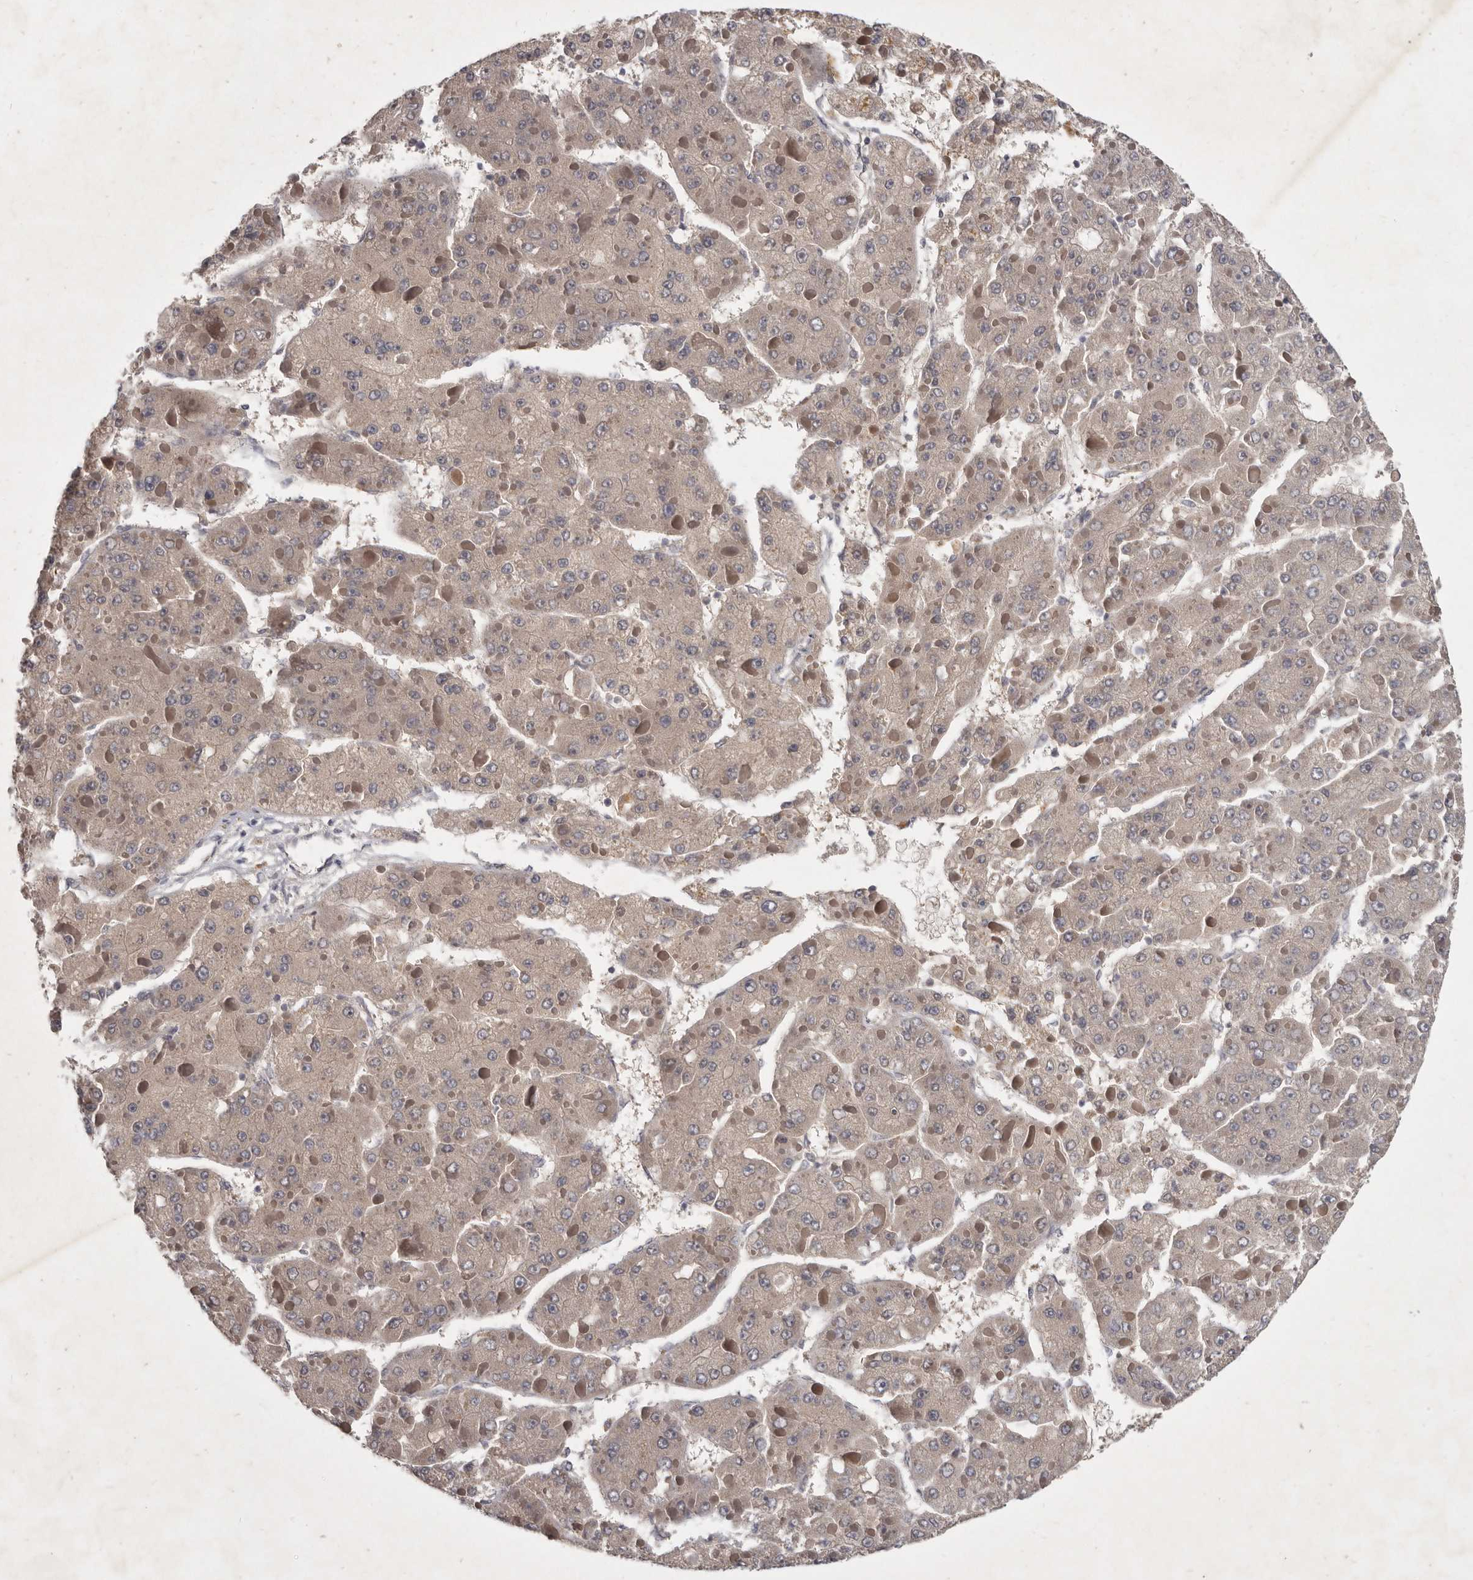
{"staining": {"intensity": "weak", "quantity": "<25%", "location": "cytoplasmic/membranous"}, "tissue": "liver cancer", "cell_type": "Tumor cells", "image_type": "cancer", "snomed": [{"axis": "morphology", "description": "Carcinoma, Hepatocellular, NOS"}, {"axis": "topography", "description": "Liver"}], "caption": "Tumor cells are negative for protein expression in human liver cancer (hepatocellular carcinoma). (Brightfield microscopy of DAB (3,3'-diaminobenzidine) immunohistochemistry at high magnification).", "gene": "SLC22A1", "patient": {"sex": "female", "age": 73}}